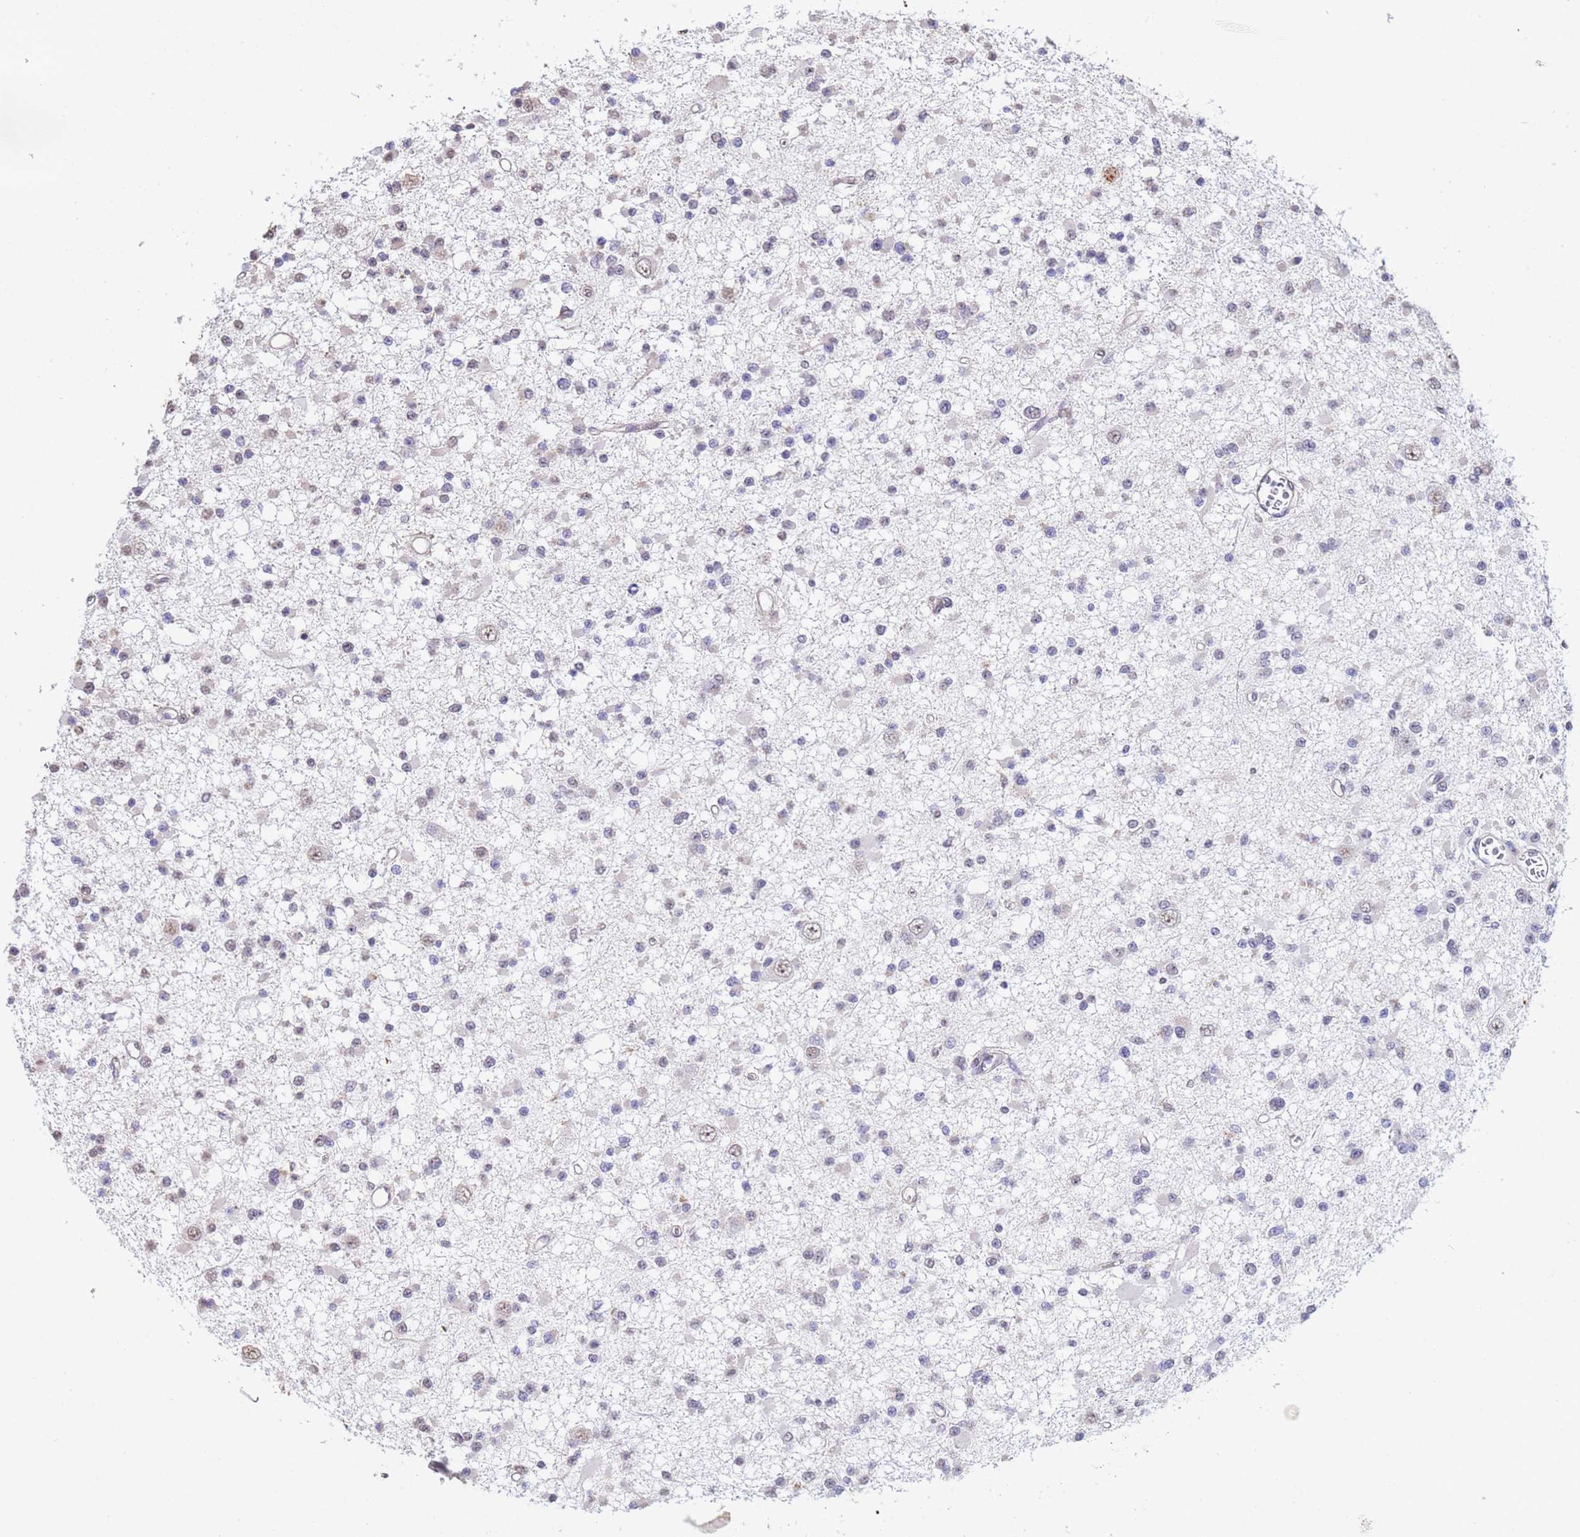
{"staining": {"intensity": "negative", "quantity": "none", "location": "none"}, "tissue": "glioma", "cell_type": "Tumor cells", "image_type": "cancer", "snomed": [{"axis": "morphology", "description": "Glioma, malignant, Low grade"}, {"axis": "topography", "description": "Brain"}], "caption": "Tumor cells show no significant positivity in malignant glioma (low-grade).", "gene": "TRIP6", "patient": {"sex": "female", "age": 22}}